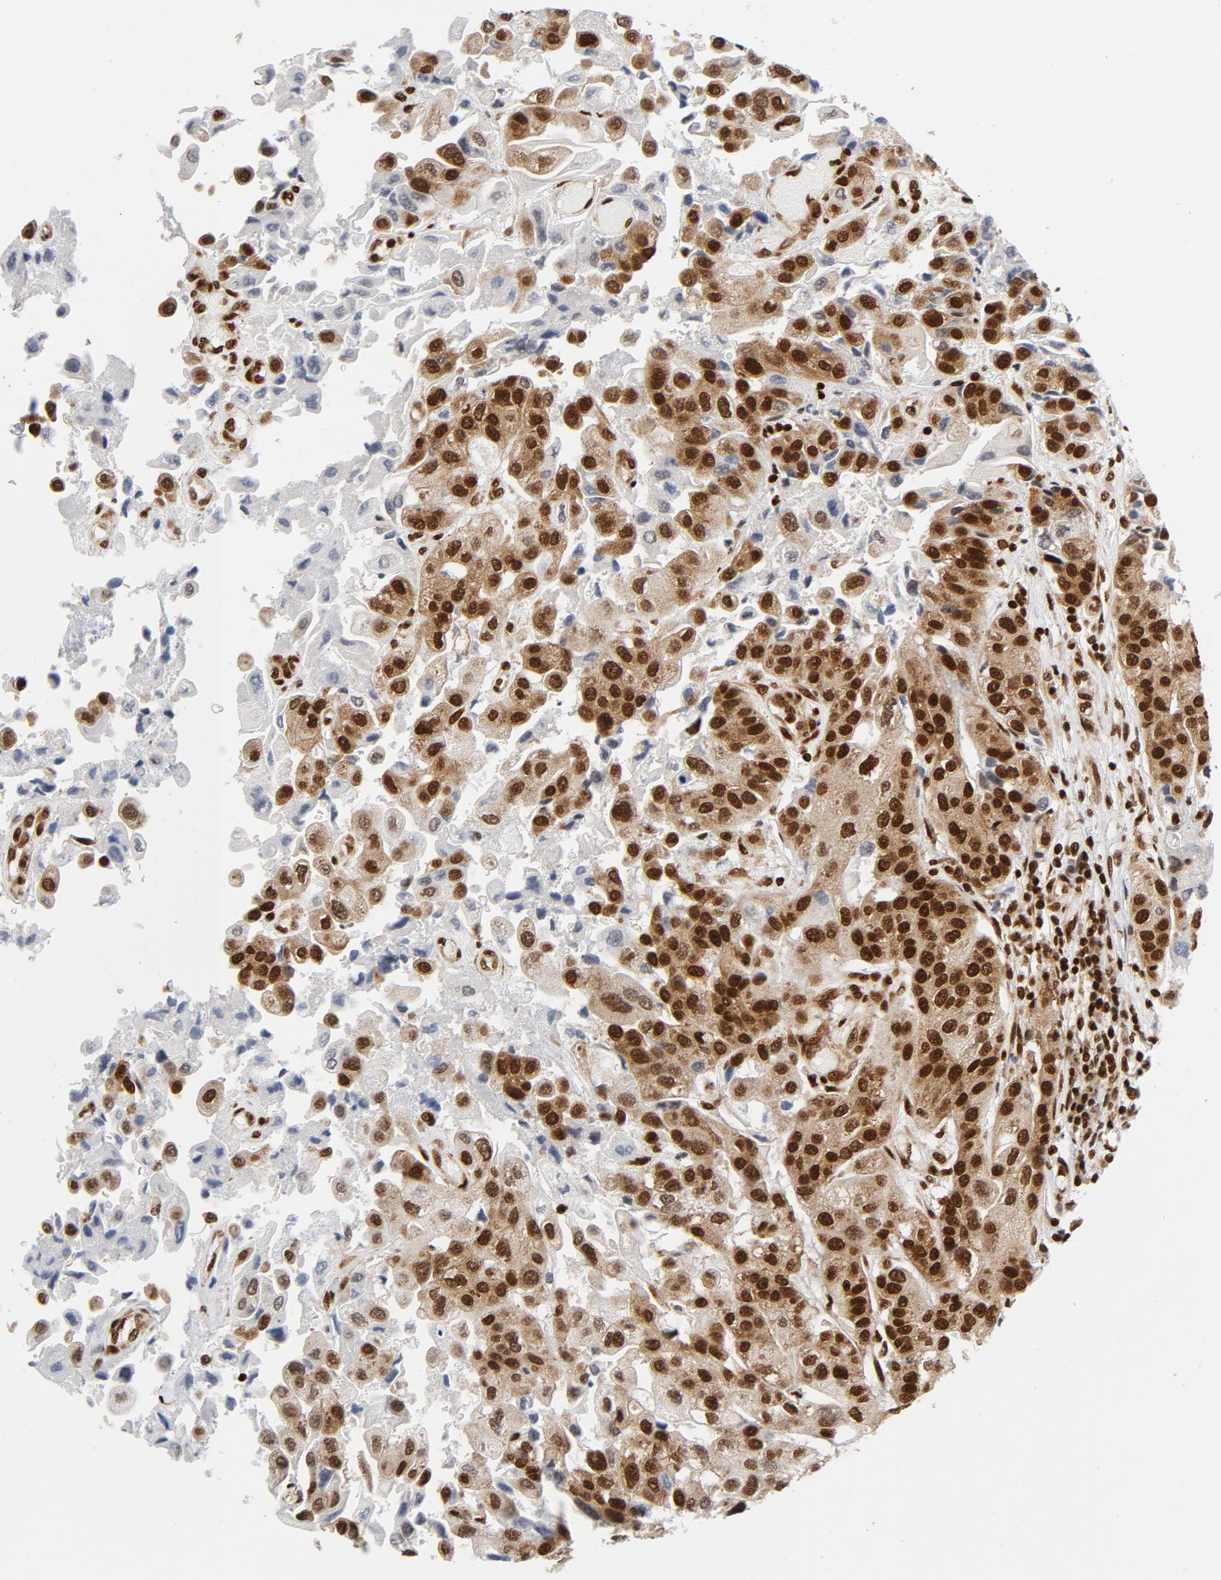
{"staining": {"intensity": "strong", "quantity": ">75%", "location": "nuclear"}, "tissue": "urothelial cancer", "cell_type": "Tumor cells", "image_type": "cancer", "snomed": [{"axis": "morphology", "description": "Urothelial carcinoma, High grade"}, {"axis": "topography", "description": "Urinary bladder"}], "caption": "Urothelial carcinoma (high-grade) stained with IHC demonstrates strong nuclear staining in approximately >75% of tumor cells. The protein of interest is shown in brown color, while the nuclei are stained blue.", "gene": "NFYB", "patient": {"sex": "female", "age": 64}}